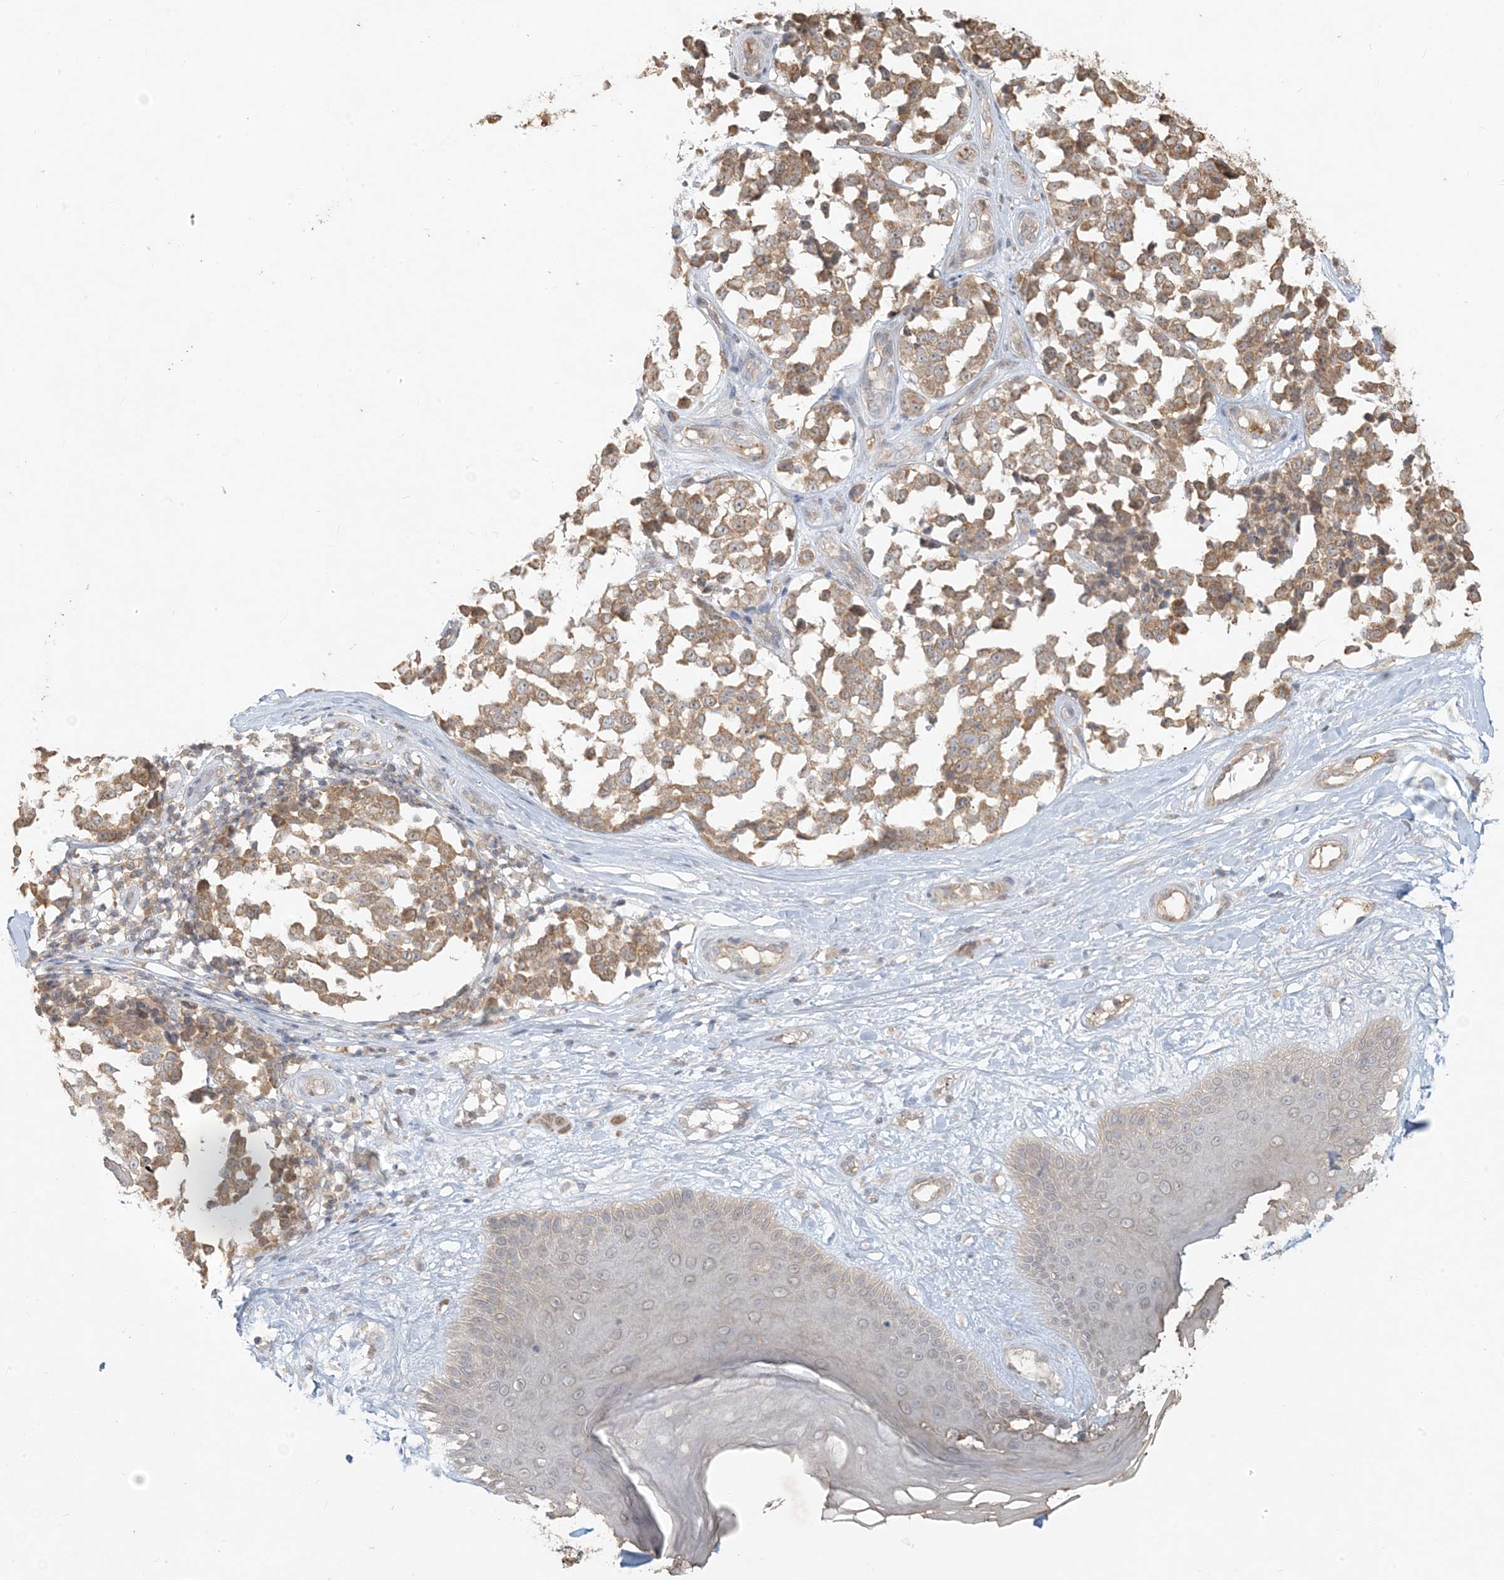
{"staining": {"intensity": "moderate", "quantity": ">75%", "location": "cytoplasmic/membranous"}, "tissue": "melanoma", "cell_type": "Tumor cells", "image_type": "cancer", "snomed": [{"axis": "morphology", "description": "Malignant melanoma, NOS"}, {"axis": "topography", "description": "Skin"}], "caption": "Tumor cells exhibit moderate cytoplasmic/membranous expression in approximately >75% of cells in melanoma.", "gene": "MCOLN1", "patient": {"sex": "female", "age": 64}}